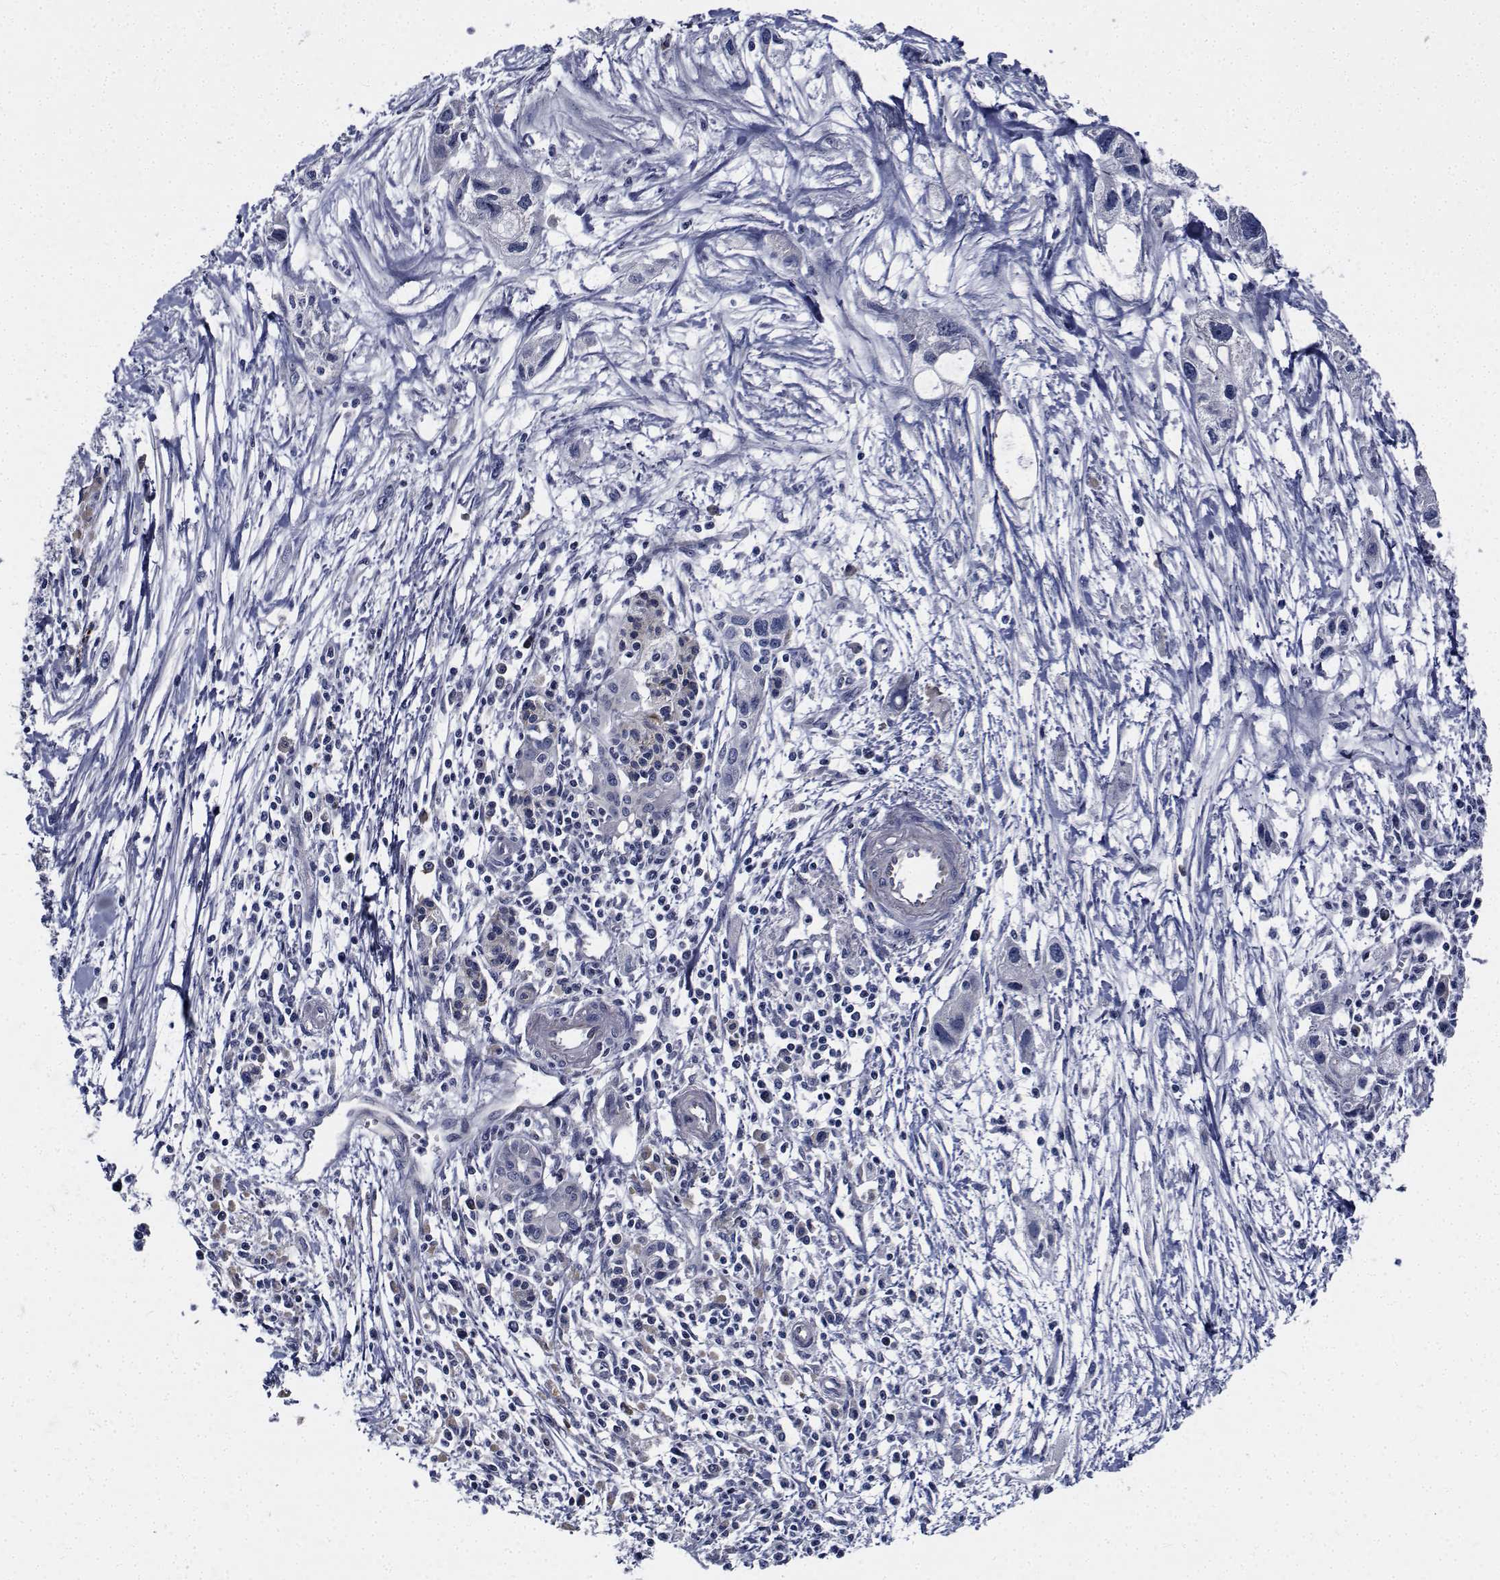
{"staining": {"intensity": "negative", "quantity": "none", "location": "none"}, "tissue": "pancreatic cancer", "cell_type": "Tumor cells", "image_type": "cancer", "snomed": [{"axis": "morphology", "description": "Adenocarcinoma, NOS"}, {"axis": "topography", "description": "Pancreas"}], "caption": "Histopathology image shows no protein staining in tumor cells of pancreatic cancer (adenocarcinoma) tissue. The staining was performed using DAB (3,3'-diaminobenzidine) to visualize the protein expression in brown, while the nuclei were stained in blue with hematoxylin (Magnification: 20x).", "gene": "TTBK1", "patient": {"sex": "female", "age": 61}}